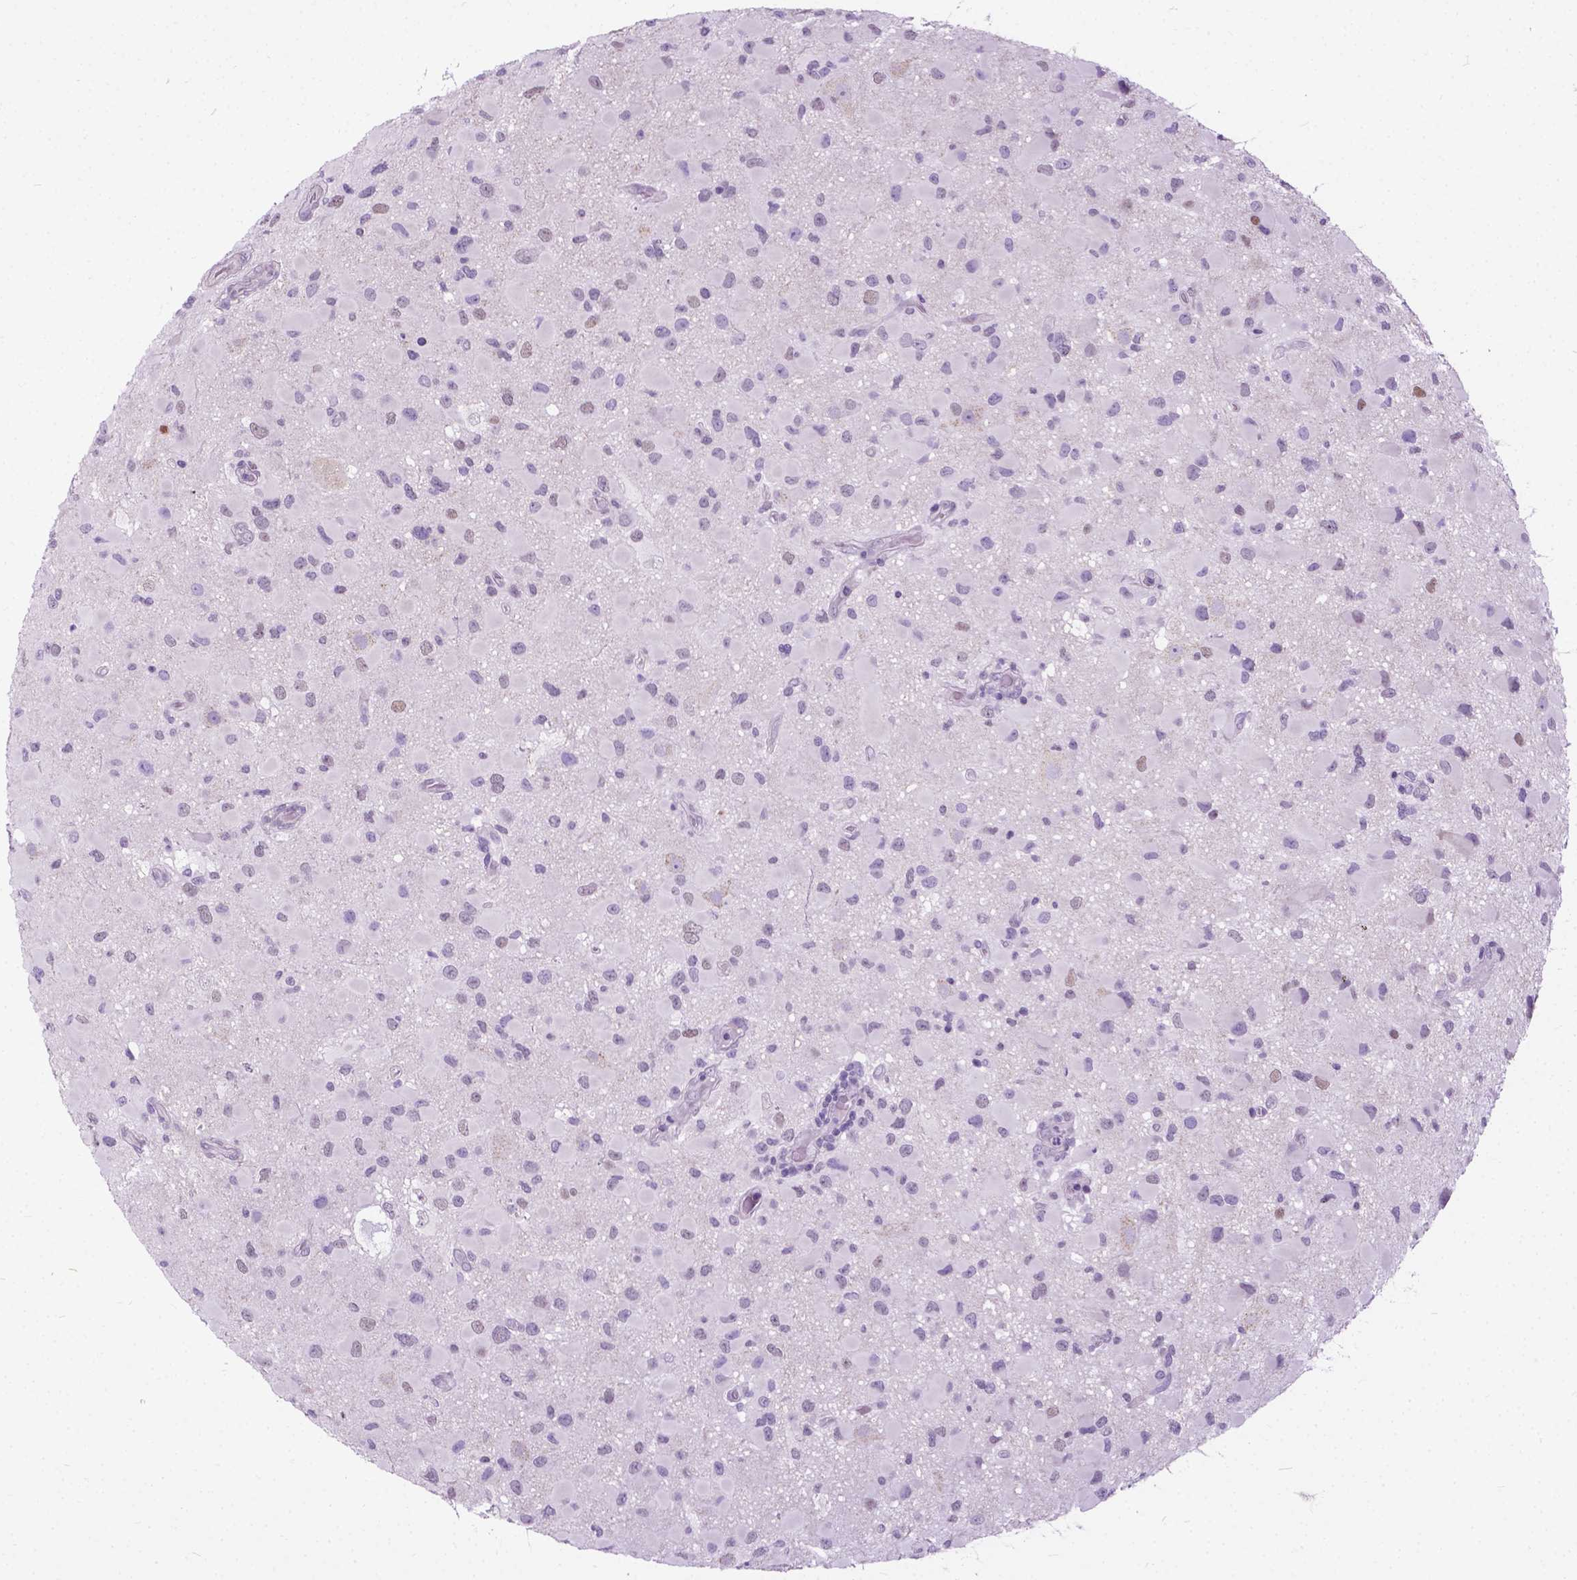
{"staining": {"intensity": "negative", "quantity": "none", "location": "none"}, "tissue": "glioma", "cell_type": "Tumor cells", "image_type": "cancer", "snomed": [{"axis": "morphology", "description": "Glioma, malignant, Low grade"}, {"axis": "topography", "description": "Brain"}], "caption": "Tumor cells are negative for brown protein staining in glioma. Nuclei are stained in blue.", "gene": "APCDD1L", "patient": {"sex": "female", "age": 32}}